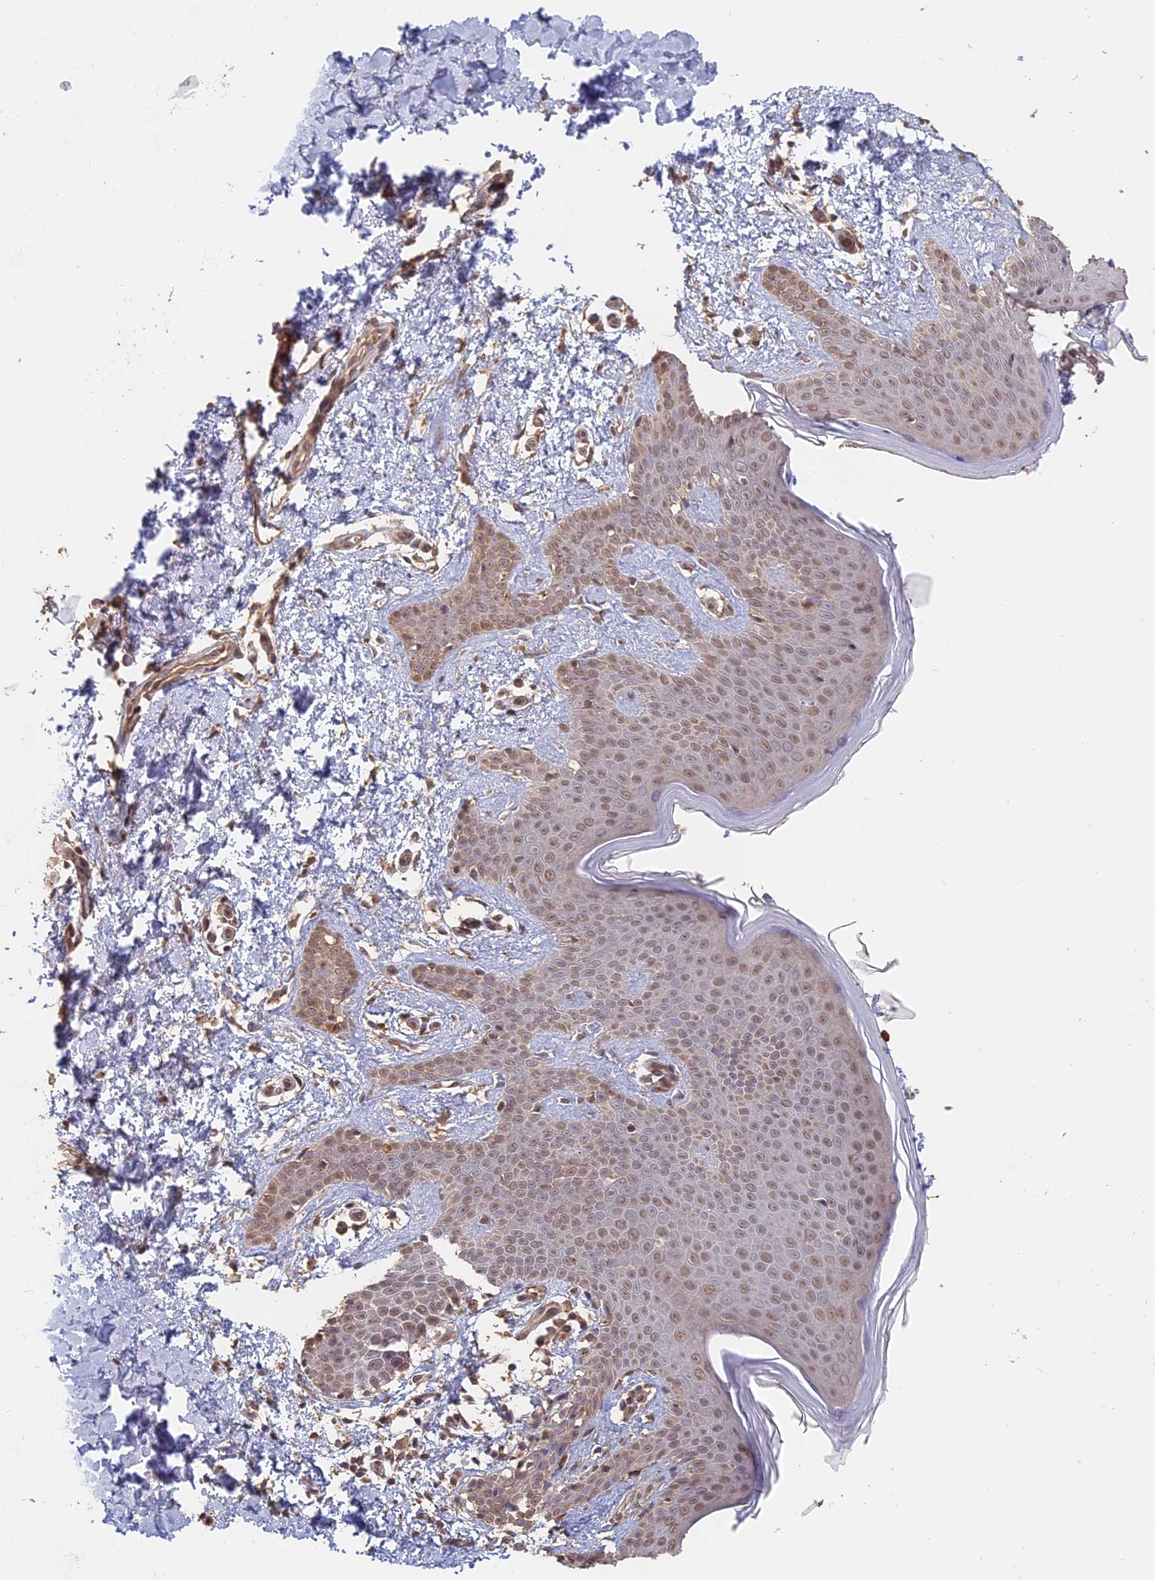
{"staining": {"intensity": "moderate", "quantity": ">75%", "location": "cytoplasmic/membranous"}, "tissue": "skin", "cell_type": "Fibroblasts", "image_type": "normal", "snomed": [{"axis": "morphology", "description": "Normal tissue, NOS"}, {"axis": "topography", "description": "Skin"}], "caption": "This photomicrograph reveals immunohistochemistry staining of normal skin, with medium moderate cytoplasmic/membranous expression in about >75% of fibroblasts.", "gene": "STX16", "patient": {"sex": "male", "age": 36}}